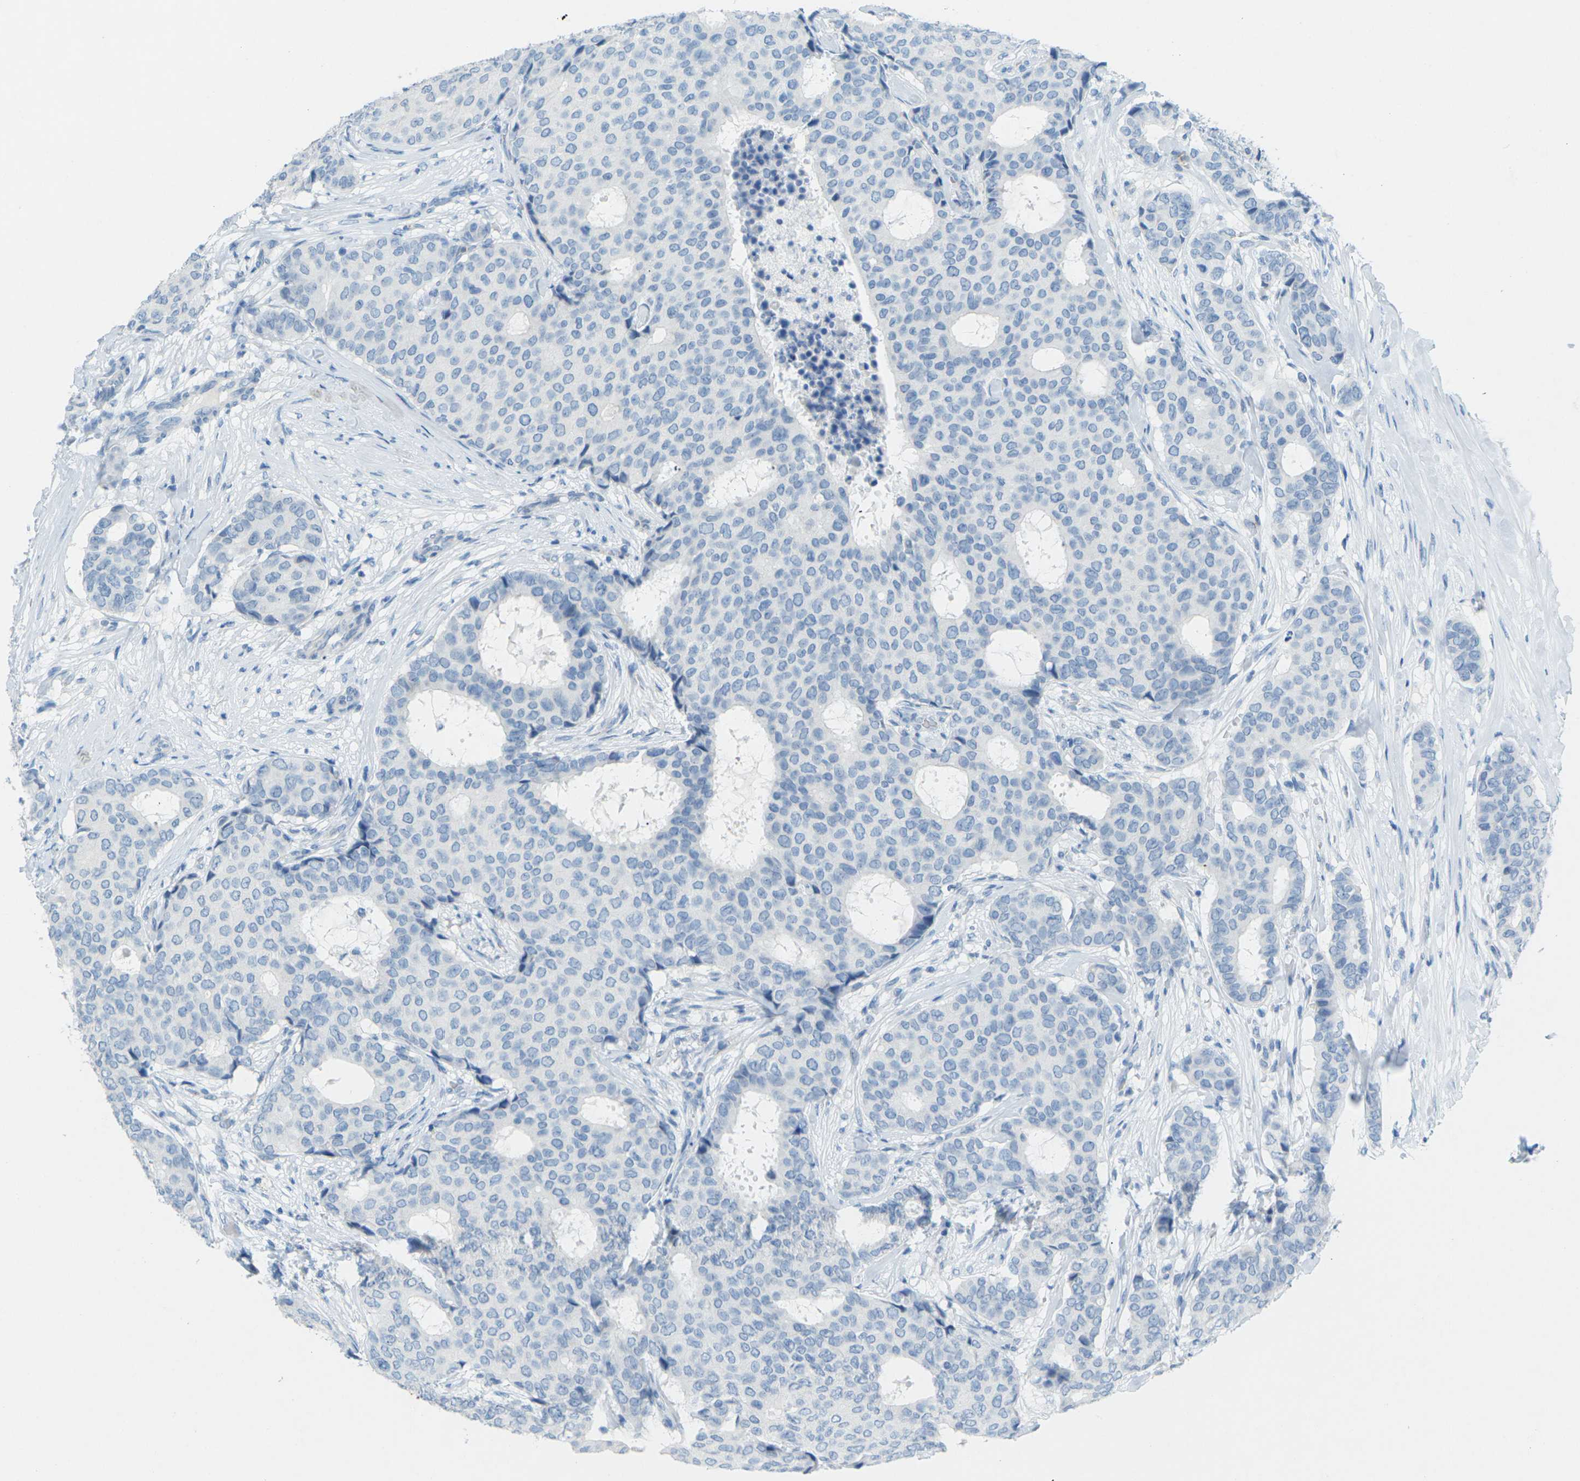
{"staining": {"intensity": "negative", "quantity": "none", "location": "none"}, "tissue": "breast cancer", "cell_type": "Tumor cells", "image_type": "cancer", "snomed": [{"axis": "morphology", "description": "Duct carcinoma"}, {"axis": "topography", "description": "Breast"}], "caption": "Immunohistochemistry of human invasive ductal carcinoma (breast) demonstrates no expression in tumor cells.", "gene": "CDH16", "patient": {"sex": "female", "age": 75}}